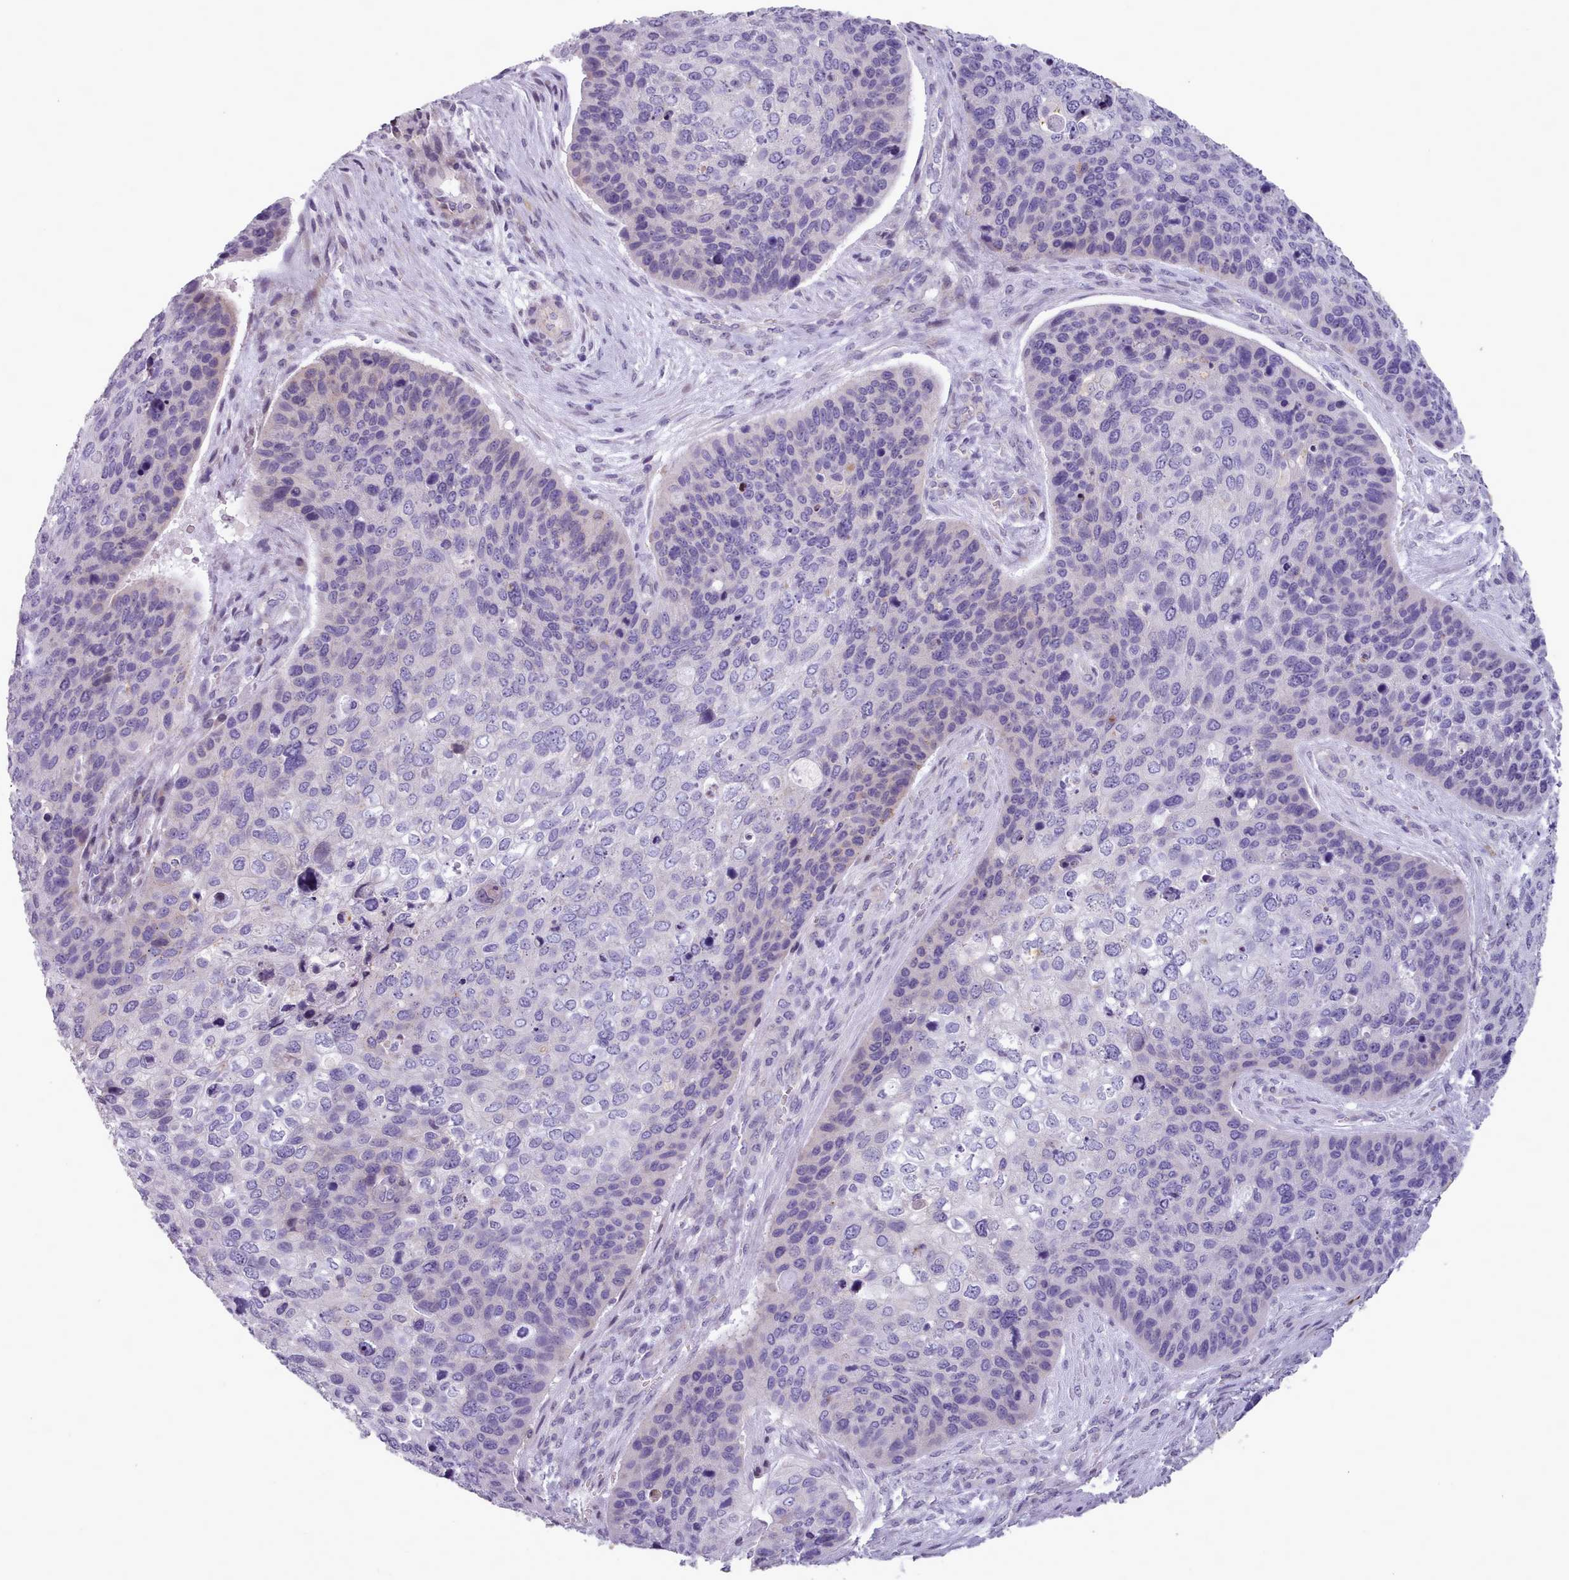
{"staining": {"intensity": "negative", "quantity": "none", "location": "none"}, "tissue": "skin cancer", "cell_type": "Tumor cells", "image_type": "cancer", "snomed": [{"axis": "morphology", "description": "Basal cell carcinoma"}, {"axis": "topography", "description": "Skin"}], "caption": "Immunohistochemical staining of basal cell carcinoma (skin) displays no significant staining in tumor cells.", "gene": "KCNT2", "patient": {"sex": "female", "age": 74}}